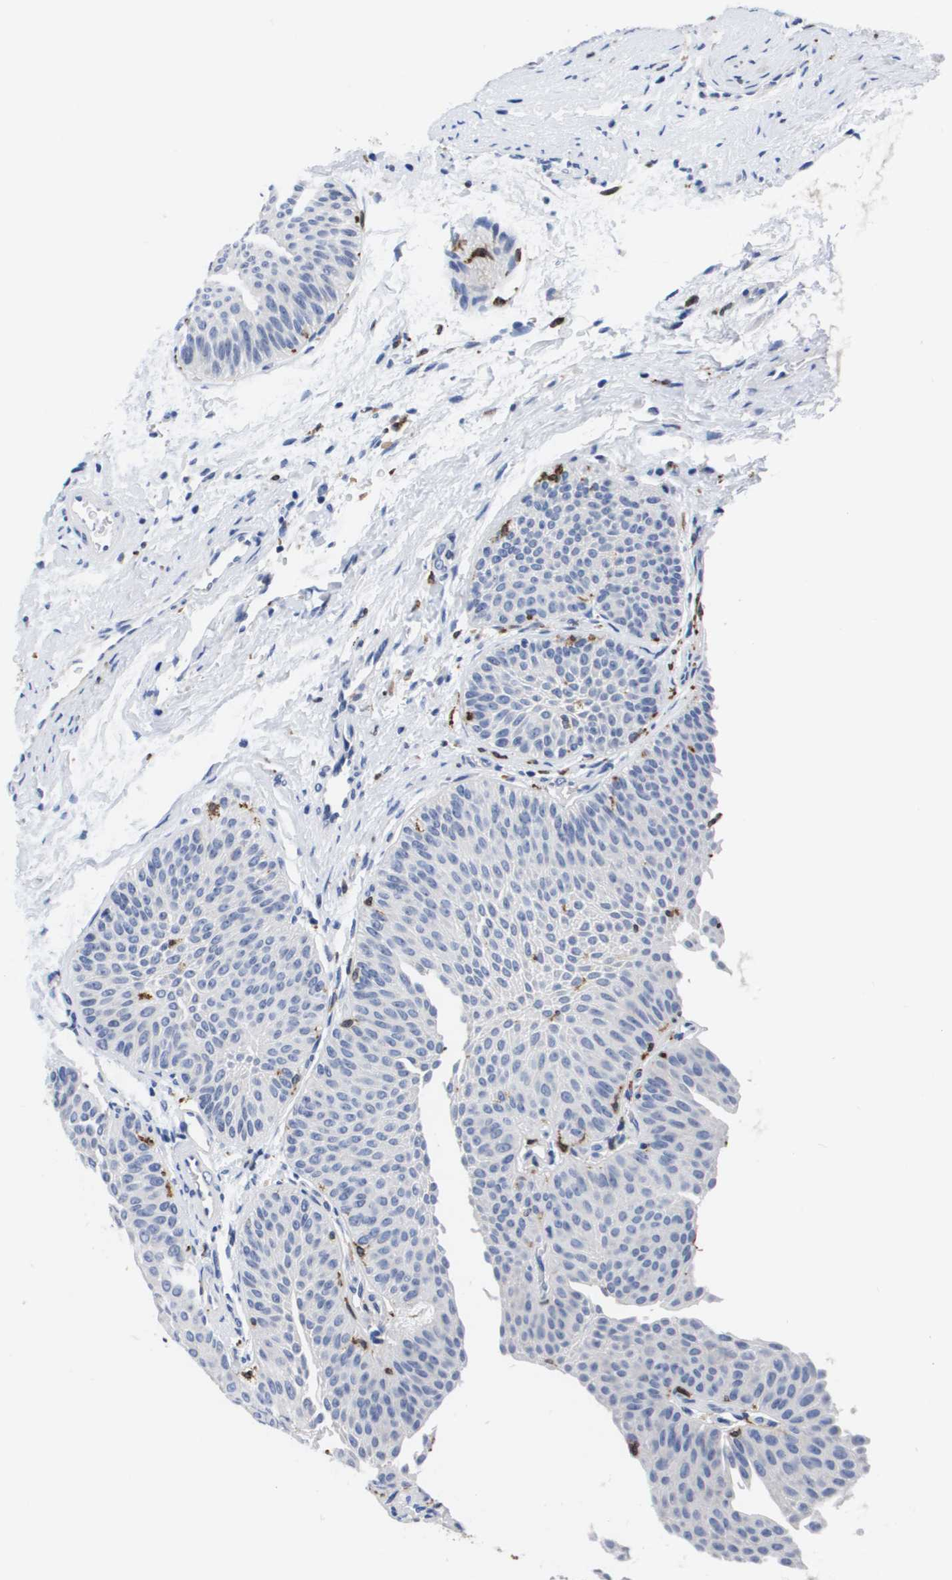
{"staining": {"intensity": "negative", "quantity": "none", "location": "none"}, "tissue": "urothelial cancer", "cell_type": "Tumor cells", "image_type": "cancer", "snomed": [{"axis": "morphology", "description": "Urothelial carcinoma, Low grade"}, {"axis": "topography", "description": "Urinary bladder"}], "caption": "Immunohistochemical staining of human urothelial cancer displays no significant positivity in tumor cells. (DAB immunohistochemistry (IHC), high magnification).", "gene": "HMOX1", "patient": {"sex": "female", "age": 60}}